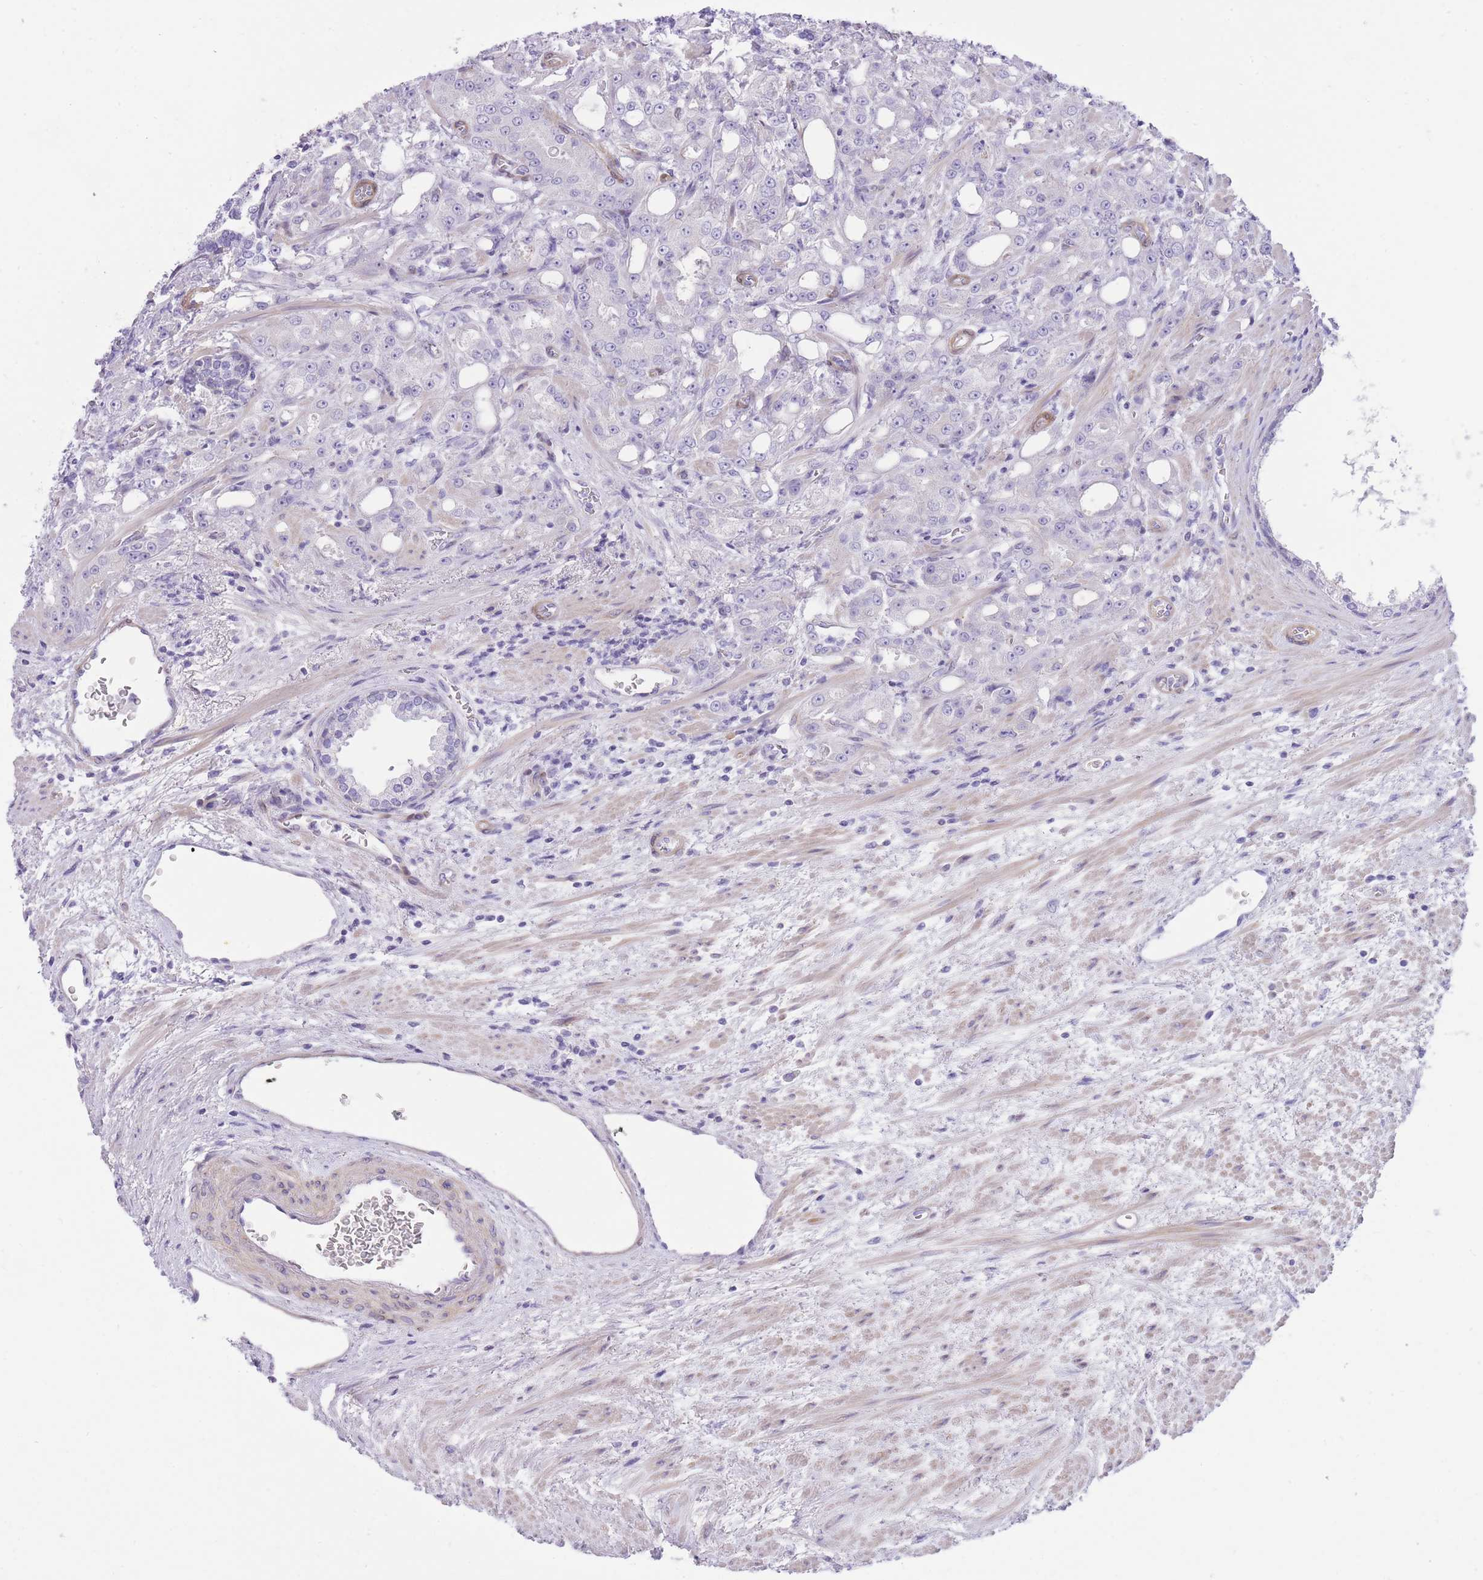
{"staining": {"intensity": "negative", "quantity": "none", "location": "none"}, "tissue": "prostate cancer", "cell_type": "Tumor cells", "image_type": "cancer", "snomed": [{"axis": "morphology", "description": "Adenocarcinoma, High grade"}, {"axis": "topography", "description": "Prostate"}], "caption": "Adenocarcinoma (high-grade) (prostate) stained for a protein using immunohistochemistry exhibits no staining tumor cells.", "gene": "OR11H12", "patient": {"sex": "male", "age": 69}}